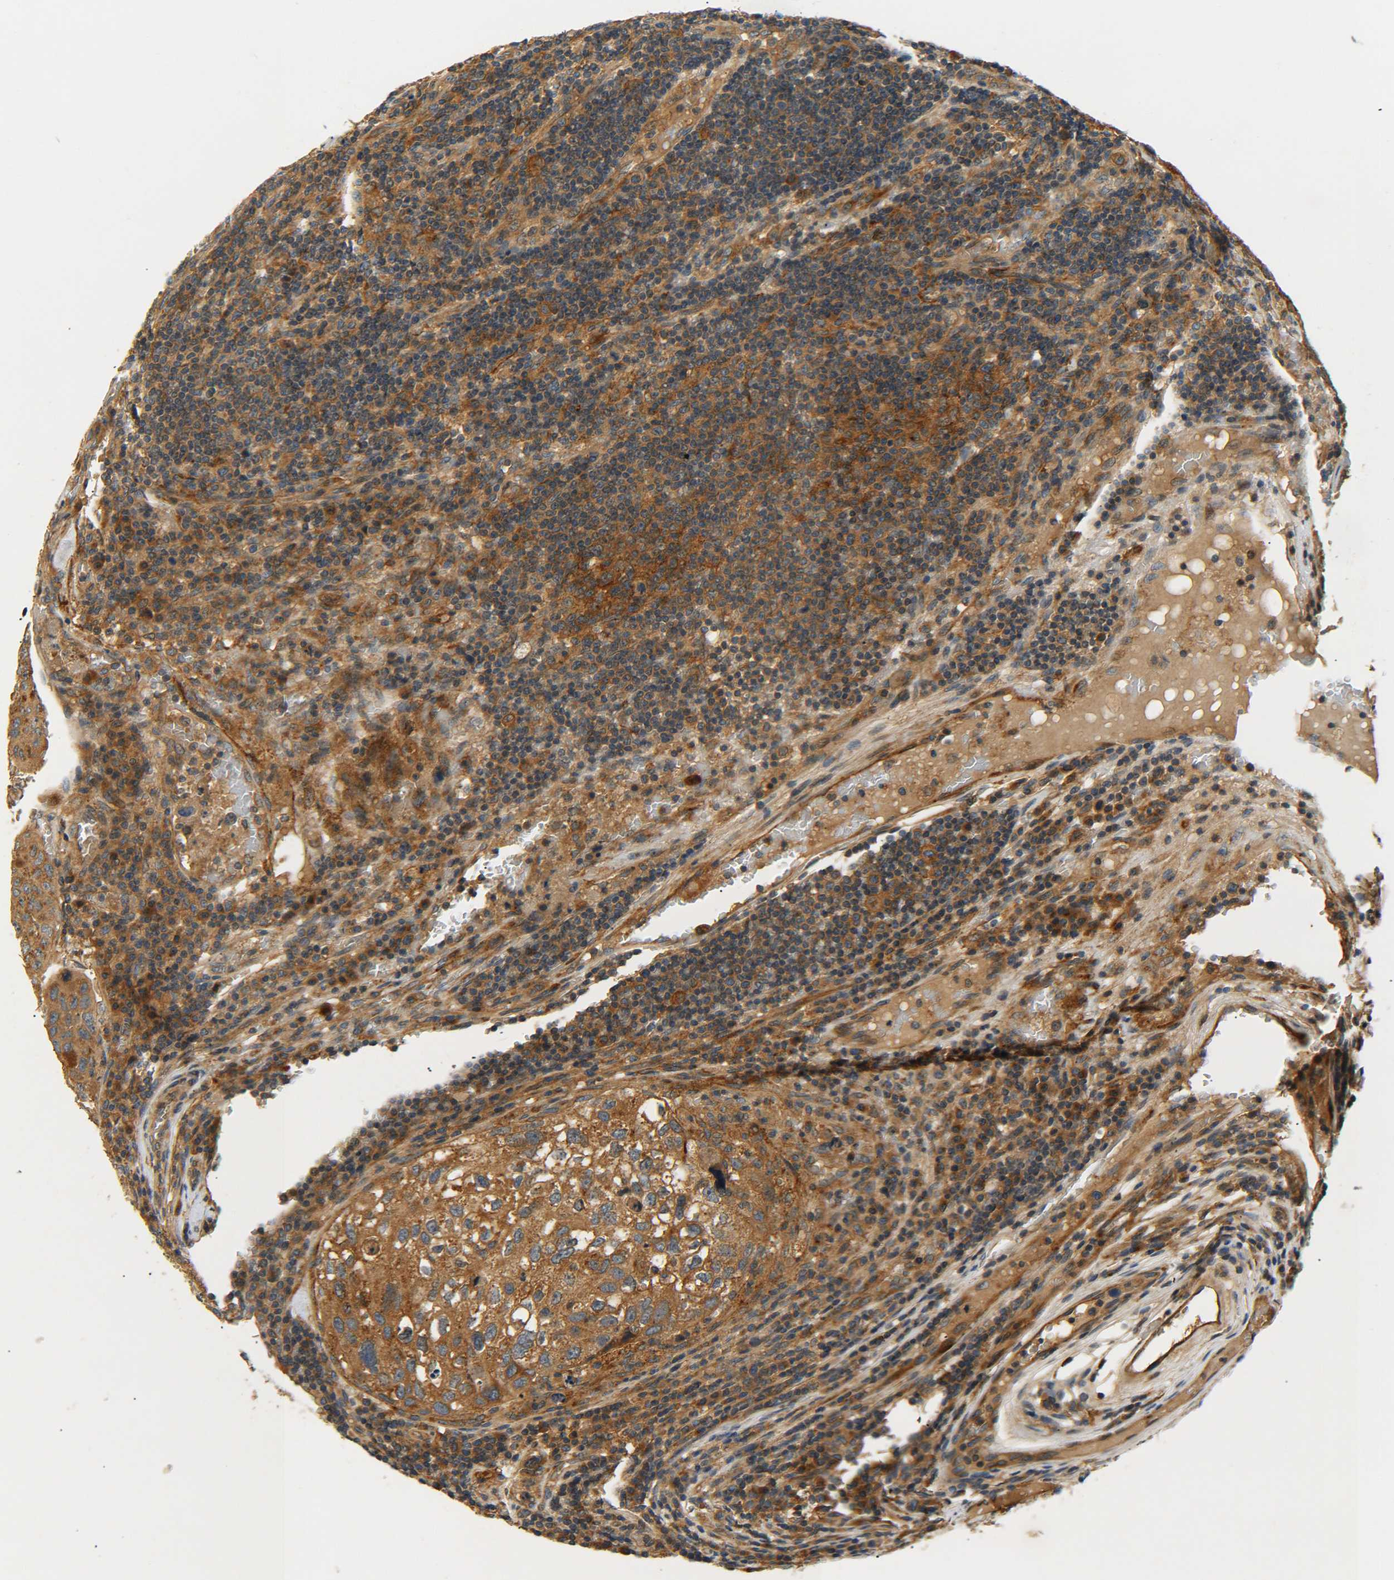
{"staining": {"intensity": "moderate", "quantity": ">75%", "location": "cytoplasmic/membranous"}, "tissue": "urothelial cancer", "cell_type": "Tumor cells", "image_type": "cancer", "snomed": [{"axis": "morphology", "description": "Urothelial carcinoma, High grade"}, {"axis": "topography", "description": "Lymph node"}, {"axis": "topography", "description": "Urinary bladder"}], "caption": "Moderate cytoplasmic/membranous staining is appreciated in about >75% of tumor cells in urothelial carcinoma (high-grade).", "gene": "LRCH3", "patient": {"sex": "male", "age": 51}}